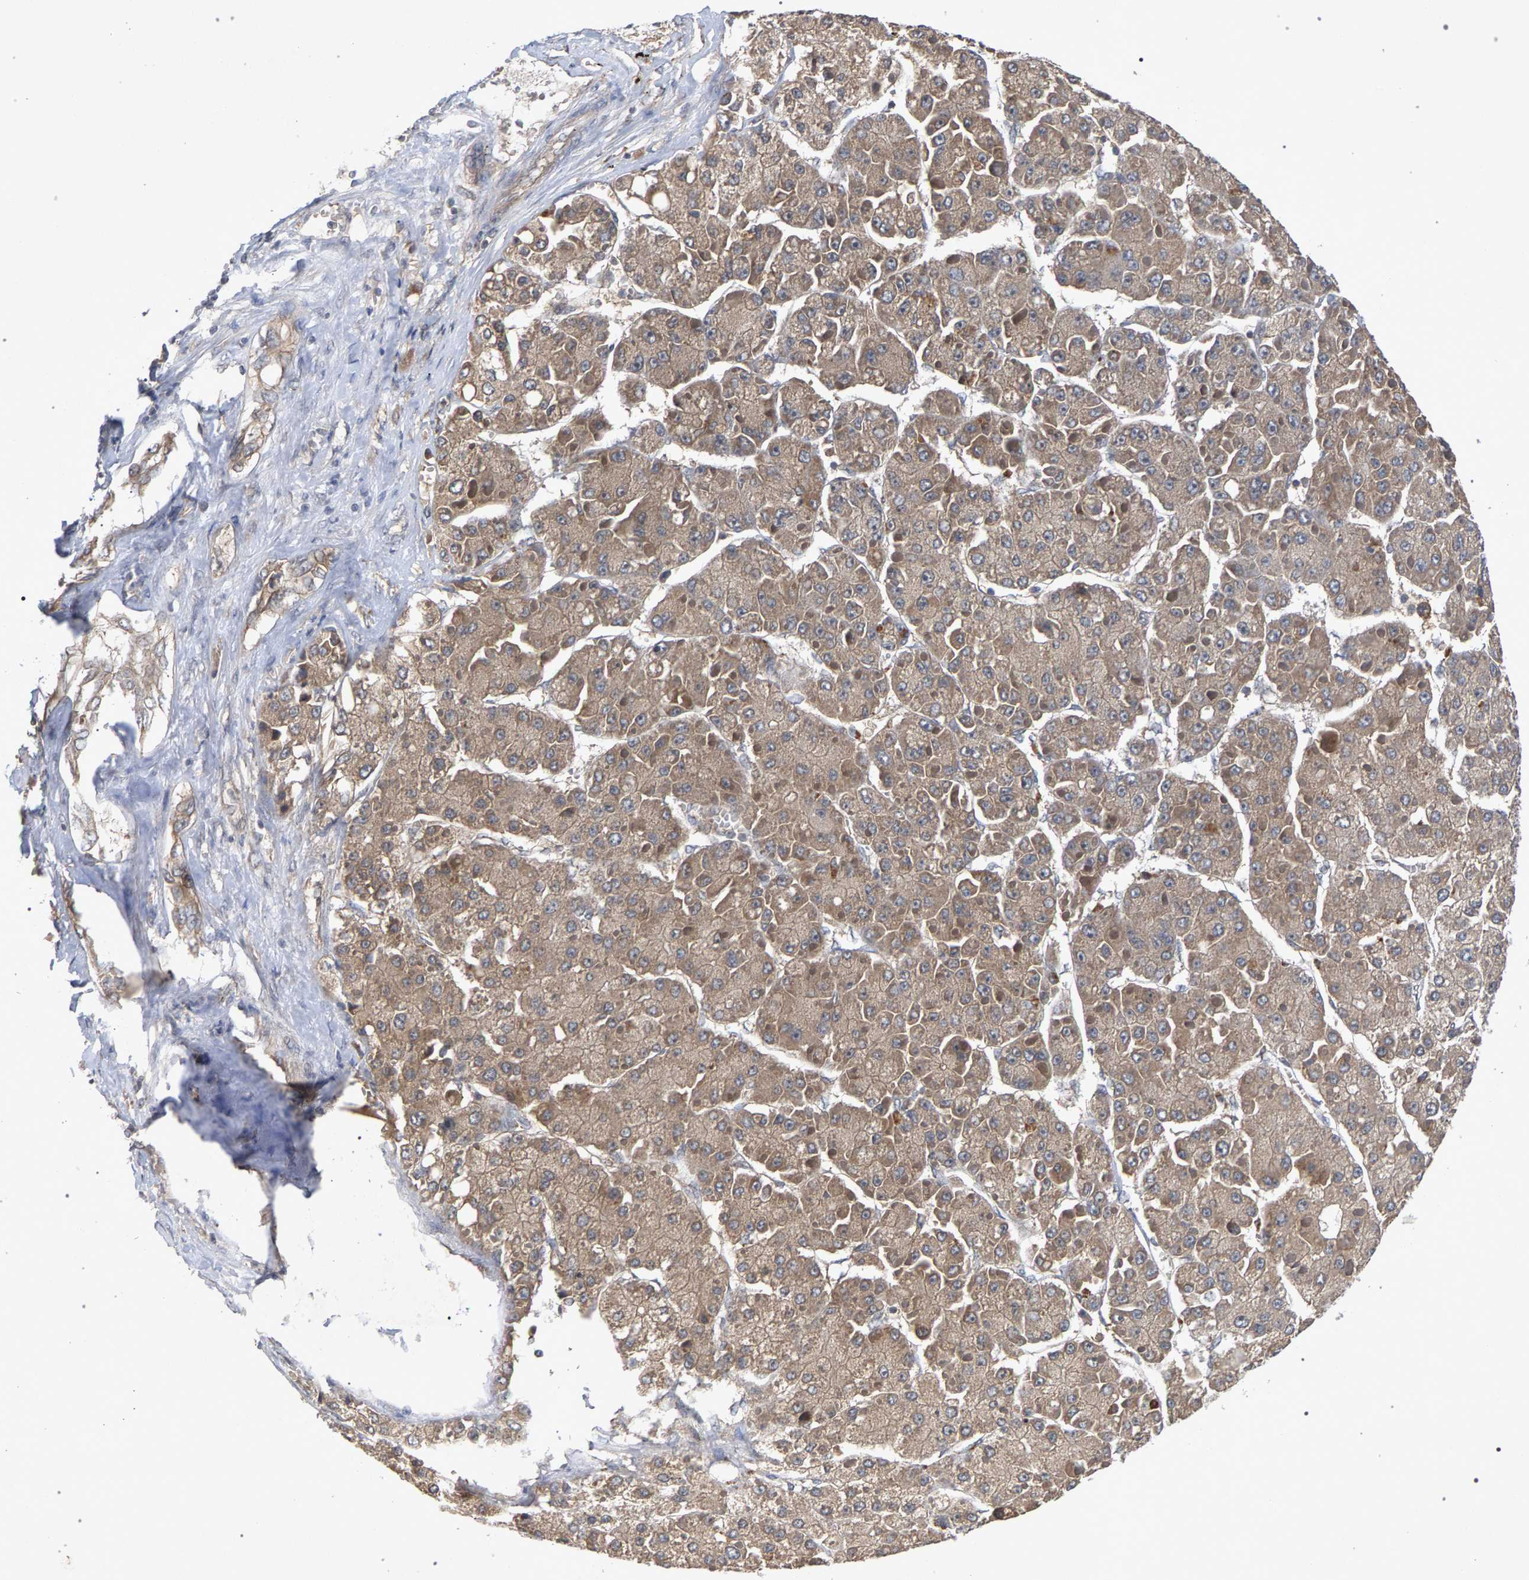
{"staining": {"intensity": "weak", "quantity": ">75%", "location": "cytoplasmic/membranous"}, "tissue": "liver cancer", "cell_type": "Tumor cells", "image_type": "cancer", "snomed": [{"axis": "morphology", "description": "Carcinoma, Hepatocellular, NOS"}, {"axis": "topography", "description": "Liver"}], "caption": "Protein positivity by immunohistochemistry (IHC) displays weak cytoplasmic/membranous expression in approximately >75% of tumor cells in liver hepatocellular carcinoma.", "gene": "SLC4A4", "patient": {"sex": "female", "age": 73}}